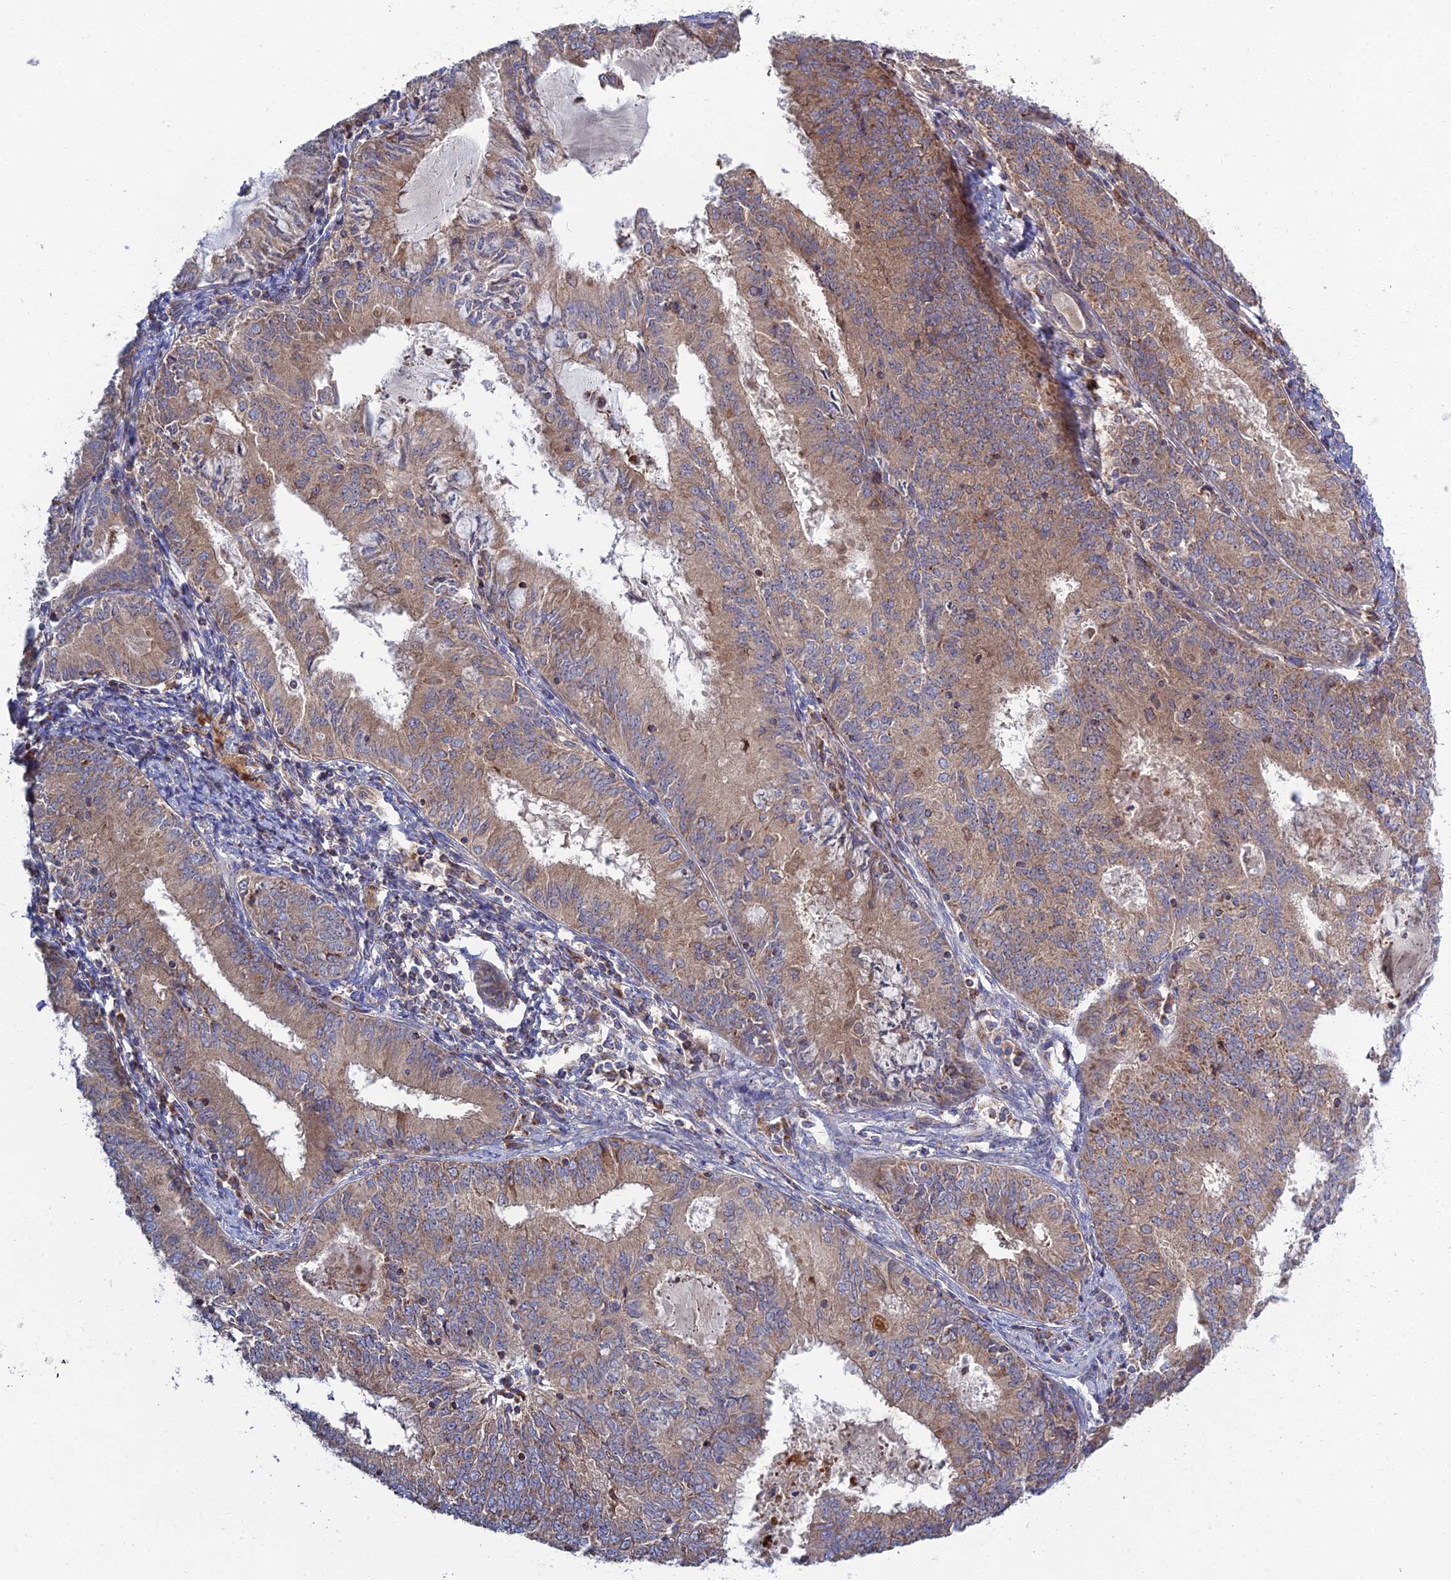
{"staining": {"intensity": "weak", "quantity": "25%-75%", "location": "cytoplasmic/membranous"}, "tissue": "endometrial cancer", "cell_type": "Tumor cells", "image_type": "cancer", "snomed": [{"axis": "morphology", "description": "Adenocarcinoma, NOS"}, {"axis": "topography", "description": "Endometrium"}], "caption": "Endometrial cancer (adenocarcinoma) stained with a protein marker exhibits weak staining in tumor cells.", "gene": "RIC8B", "patient": {"sex": "female", "age": 57}}